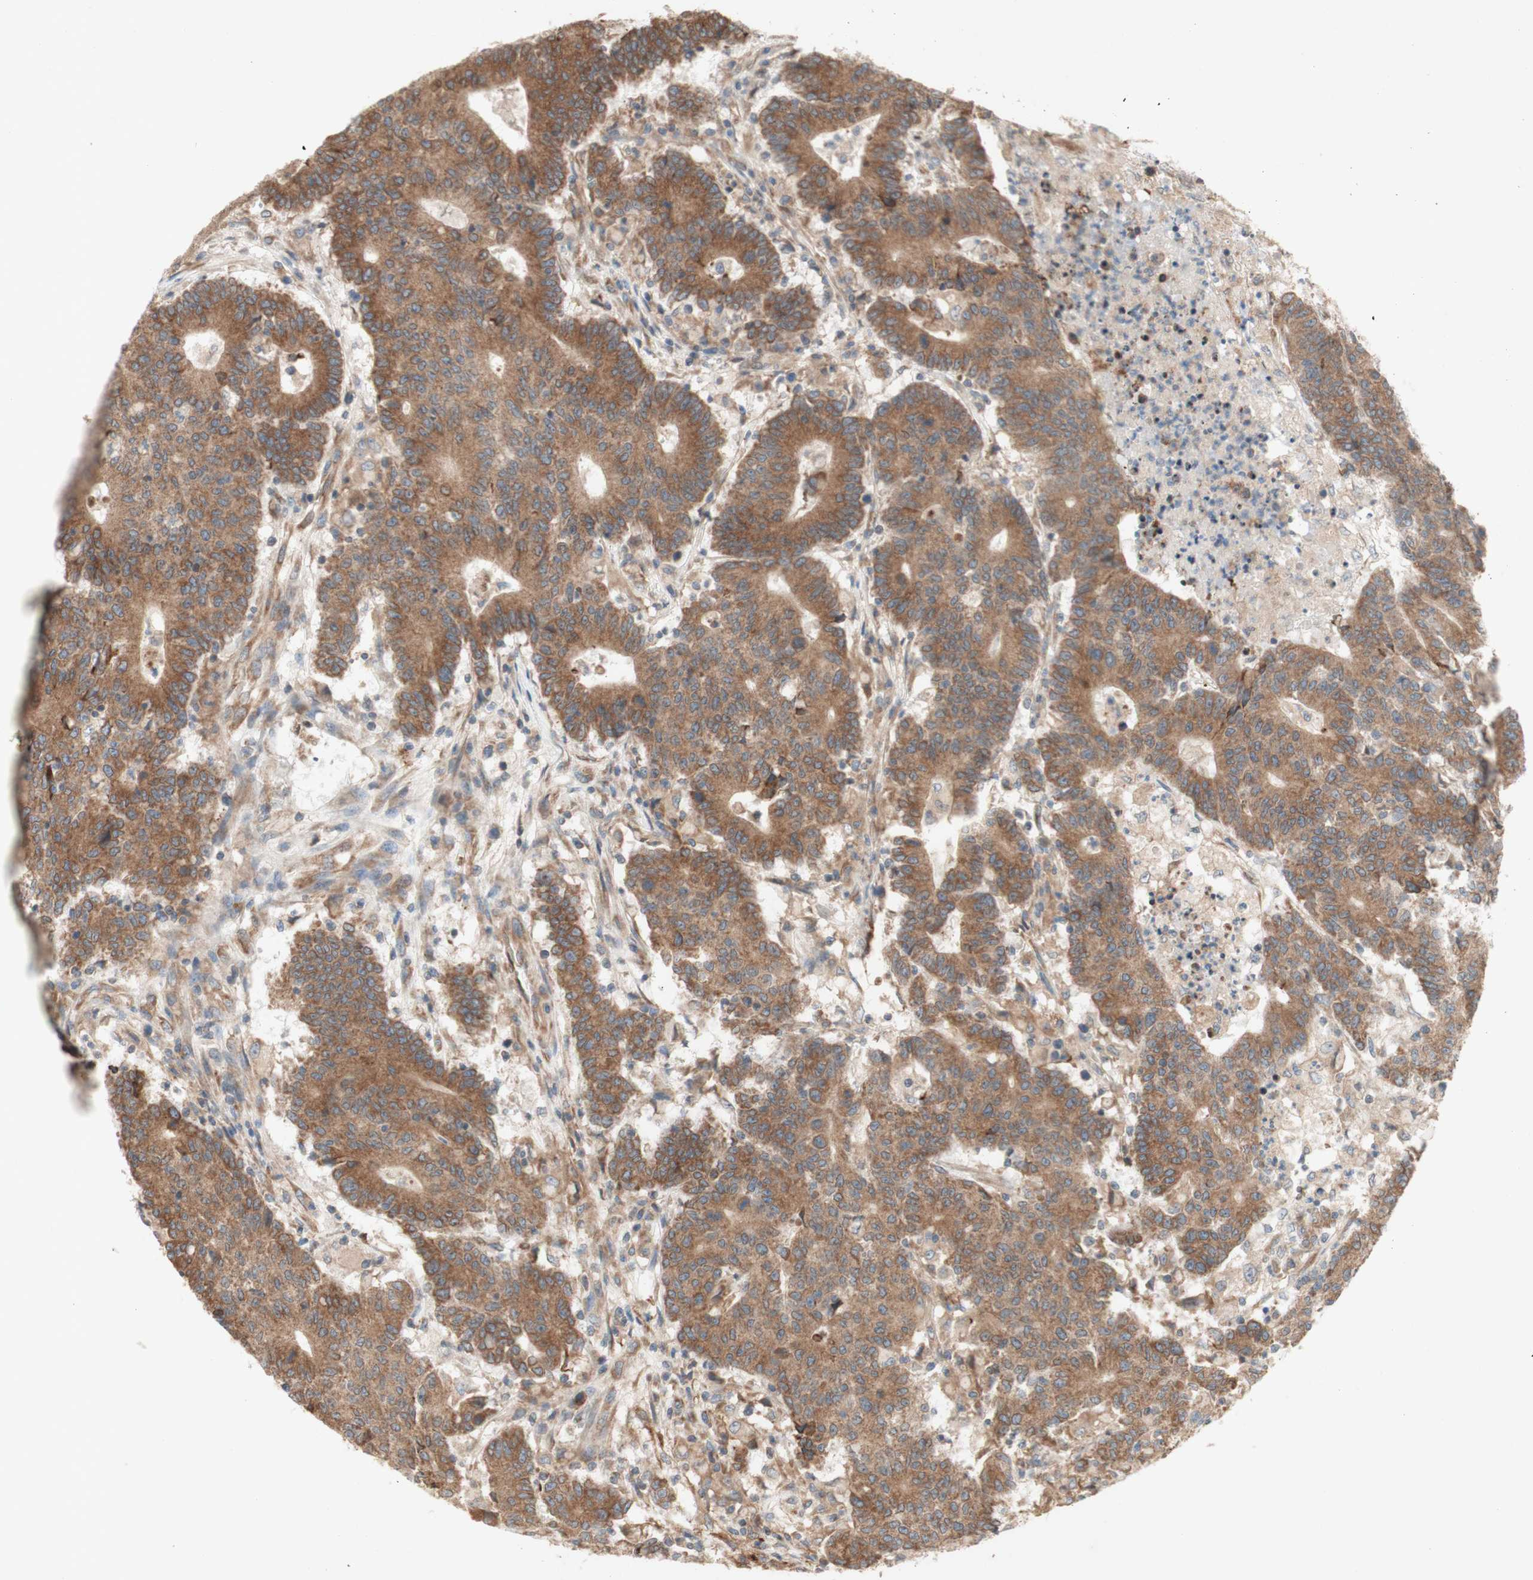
{"staining": {"intensity": "moderate", "quantity": ">75%", "location": "cytoplasmic/membranous"}, "tissue": "colorectal cancer", "cell_type": "Tumor cells", "image_type": "cancer", "snomed": [{"axis": "morphology", "description": "Normal tissue, NOS"}, {"axis": "morphology", "description": "Adenocarcinoma, NOS"}, {"axis": "topography", "description": "Colon"}], "caption": "IHC histopathology image of adenocarcinoma (colorectal) stained for a protein (brown), which displays medium levels of moderate cytoplasmic/membranous expression in about >75% of tumor cells.", "gene": "SOCS2", "patient": {"sex": "female", "age": 75}}